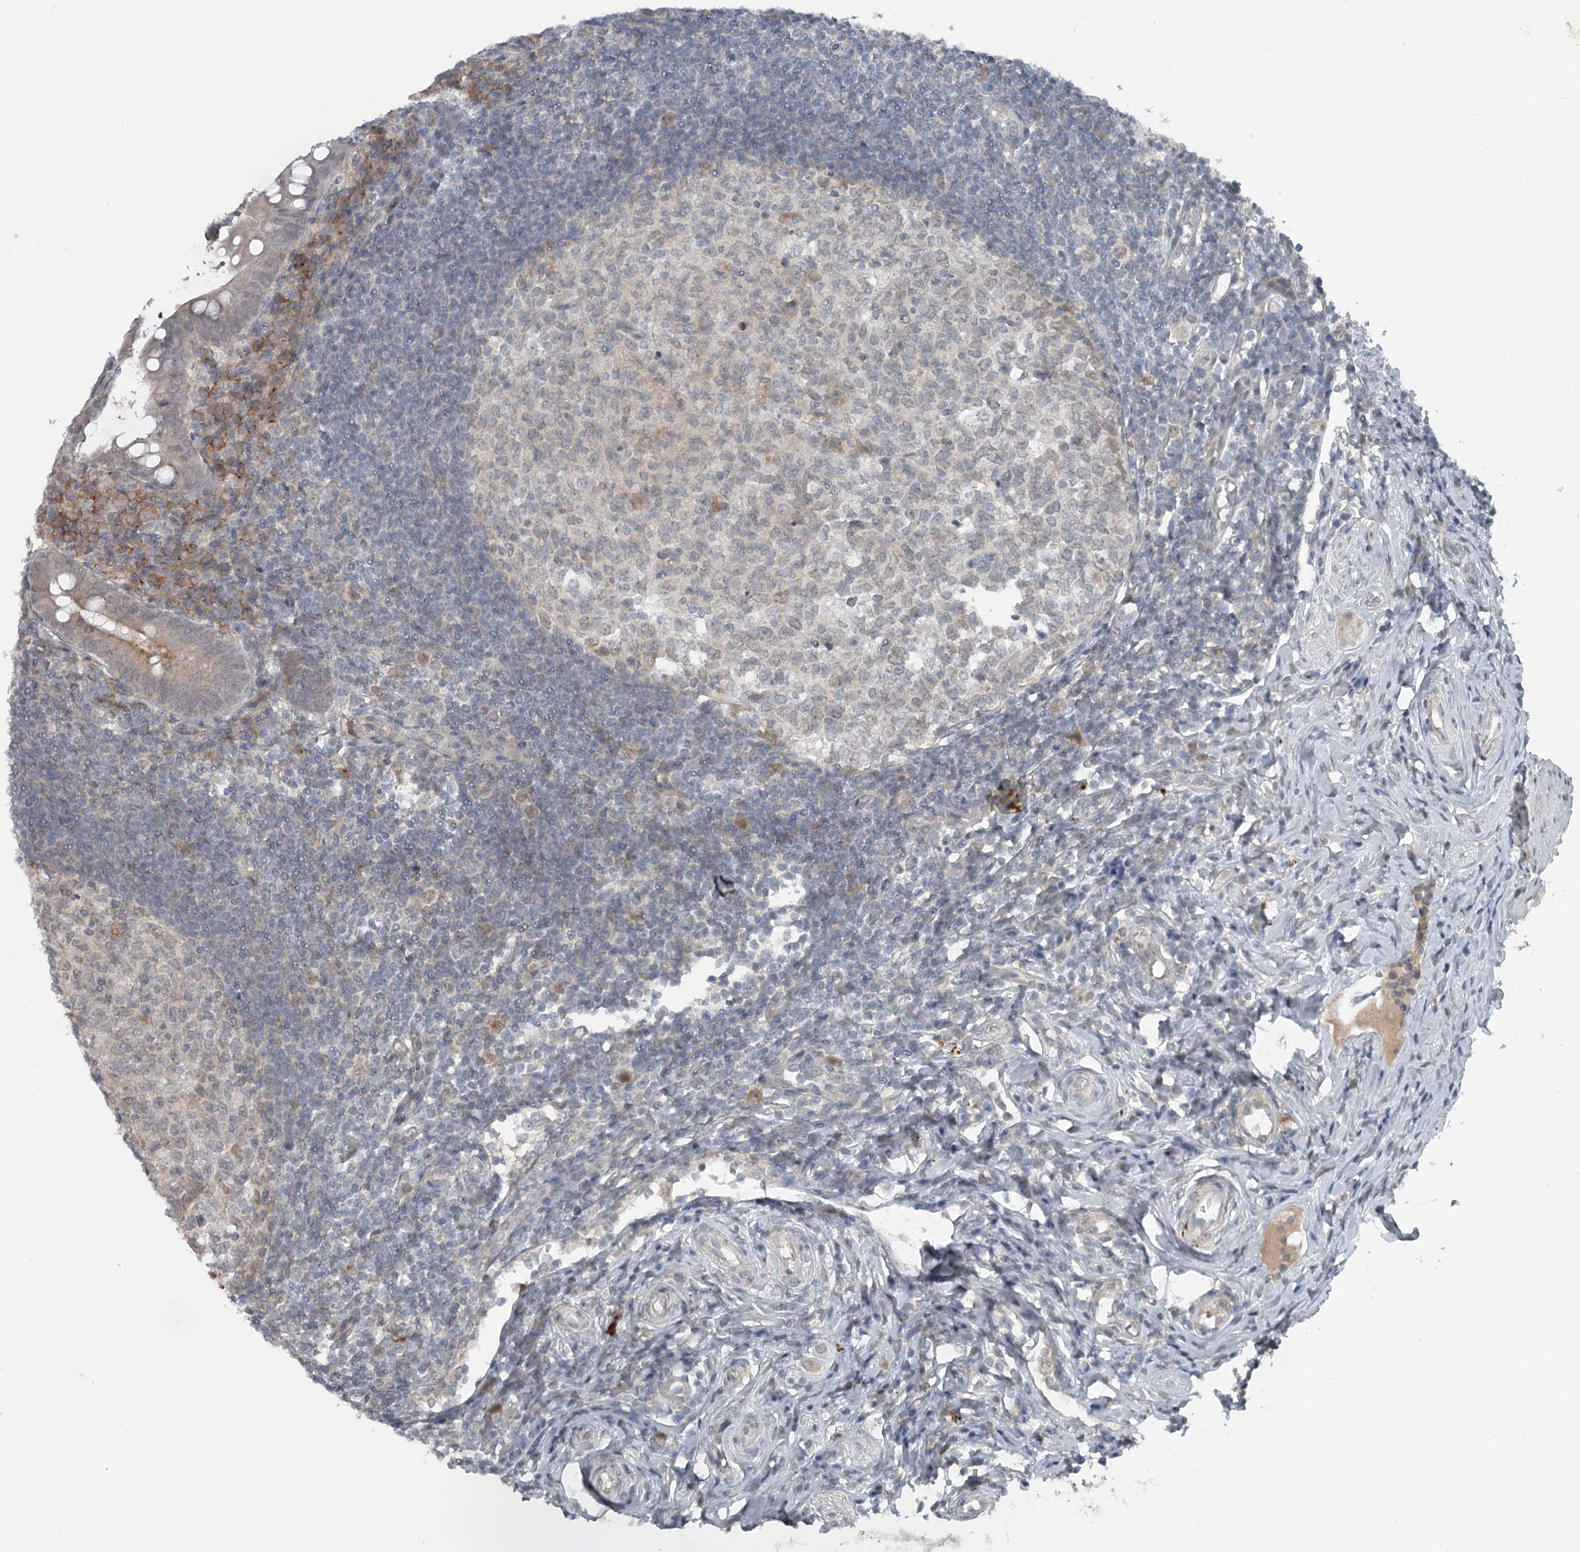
{"staining": {"intensity": "weak", "quantity": "25%-75%", "location": "cytoplasmic/membranous"}, "tissue": "appendix", "cell_type": "Glandular cells", "image_type": "normal", "snomed": [{"axis": "morphology", "description": "Normal tissue, NOS"}, {"axis": "topography", "description": "Appendix"}], "caption": "Immunohistochemistry histopathology image of unremarkable appendix stained for a protein (brown), which reveals low levels of weak cytoplasmic/membranous positivity in about 25%-75% of glandular cells.", "gene": "SLC39A8", "patient": {"sex": "female", "age": 33}}